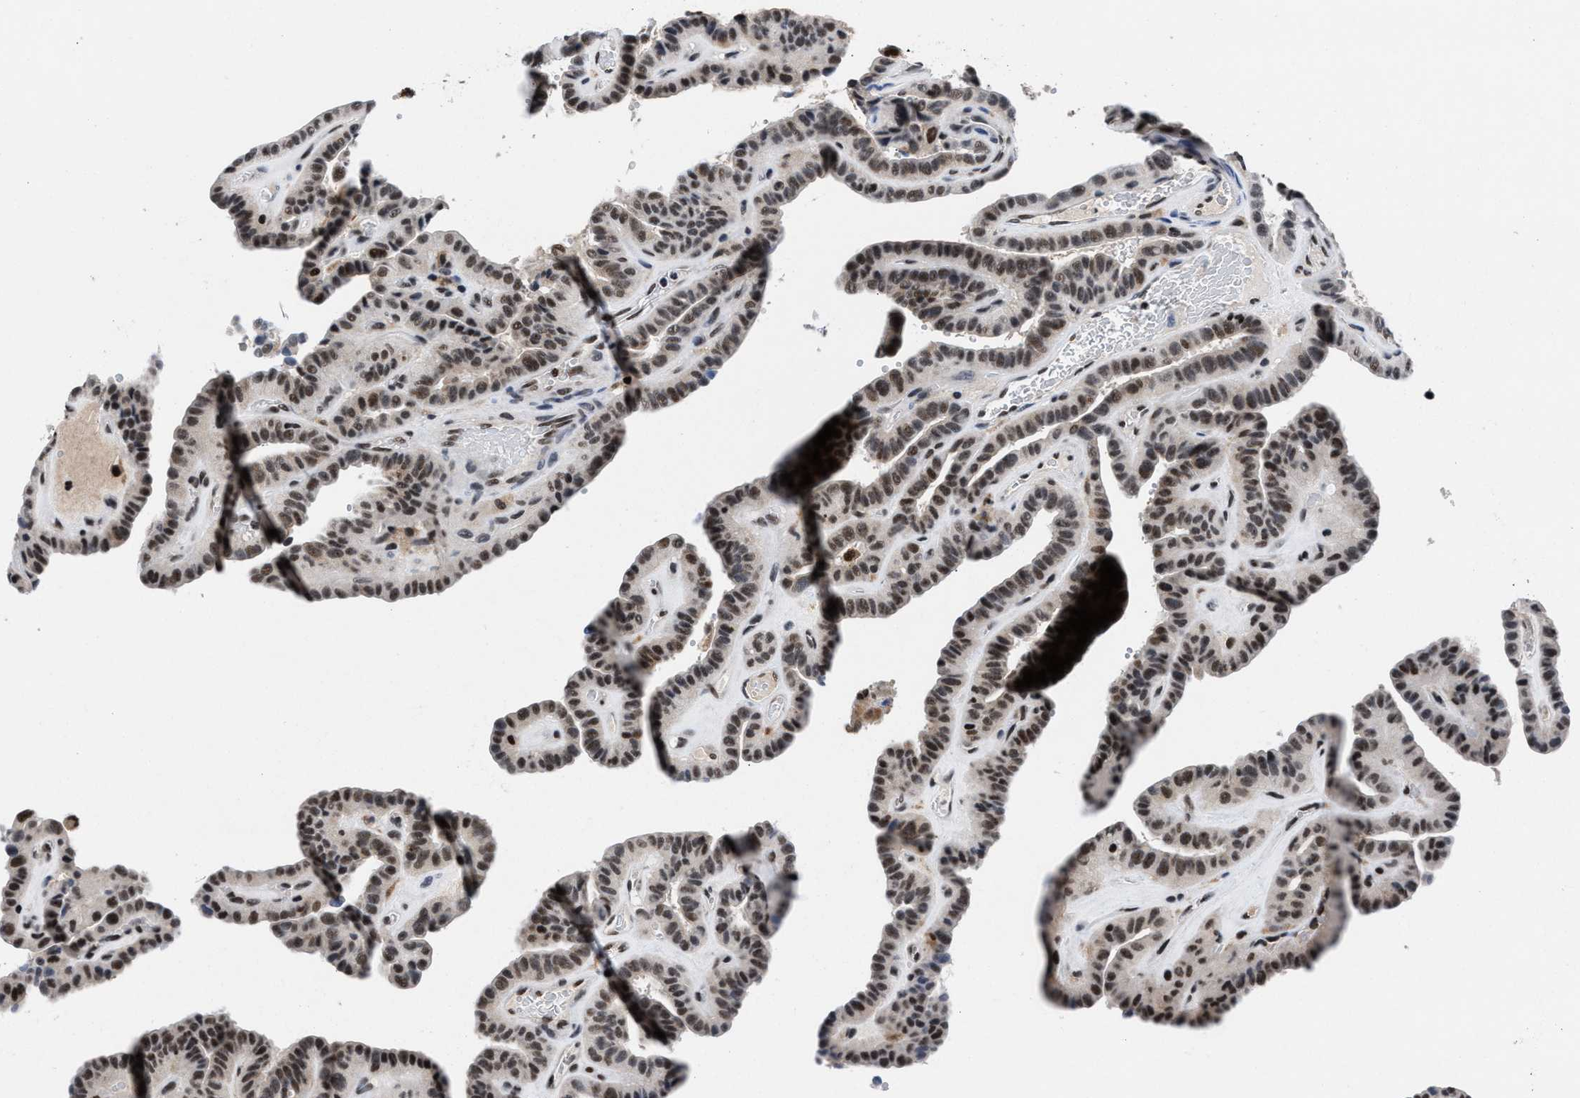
{"staining": {"intensity": "moderate", "quantity": ">75%", "location": "nuclear"}, "tissue": "thyroid cancer", "cell_type": "Tumor cells", "image_type": "cancer", "snomed": [{"axis": "morphology", "description": "Papillary adenocarcinoma, NOS"}, {"axis": "topography", "description": "Thyroid gland"}], "caption": "Immunohistochemistry micrograph of neoplastic tissue: papillary adenocarcinoma (thyroid) stained using IHC exhibits medium levels of moderate protein expression localized specifically in the nuclear of tumor cells, appearing as a nuclear brown color.", "gene": "WDR81", "patient": {"sex": "male", "age": 77}}